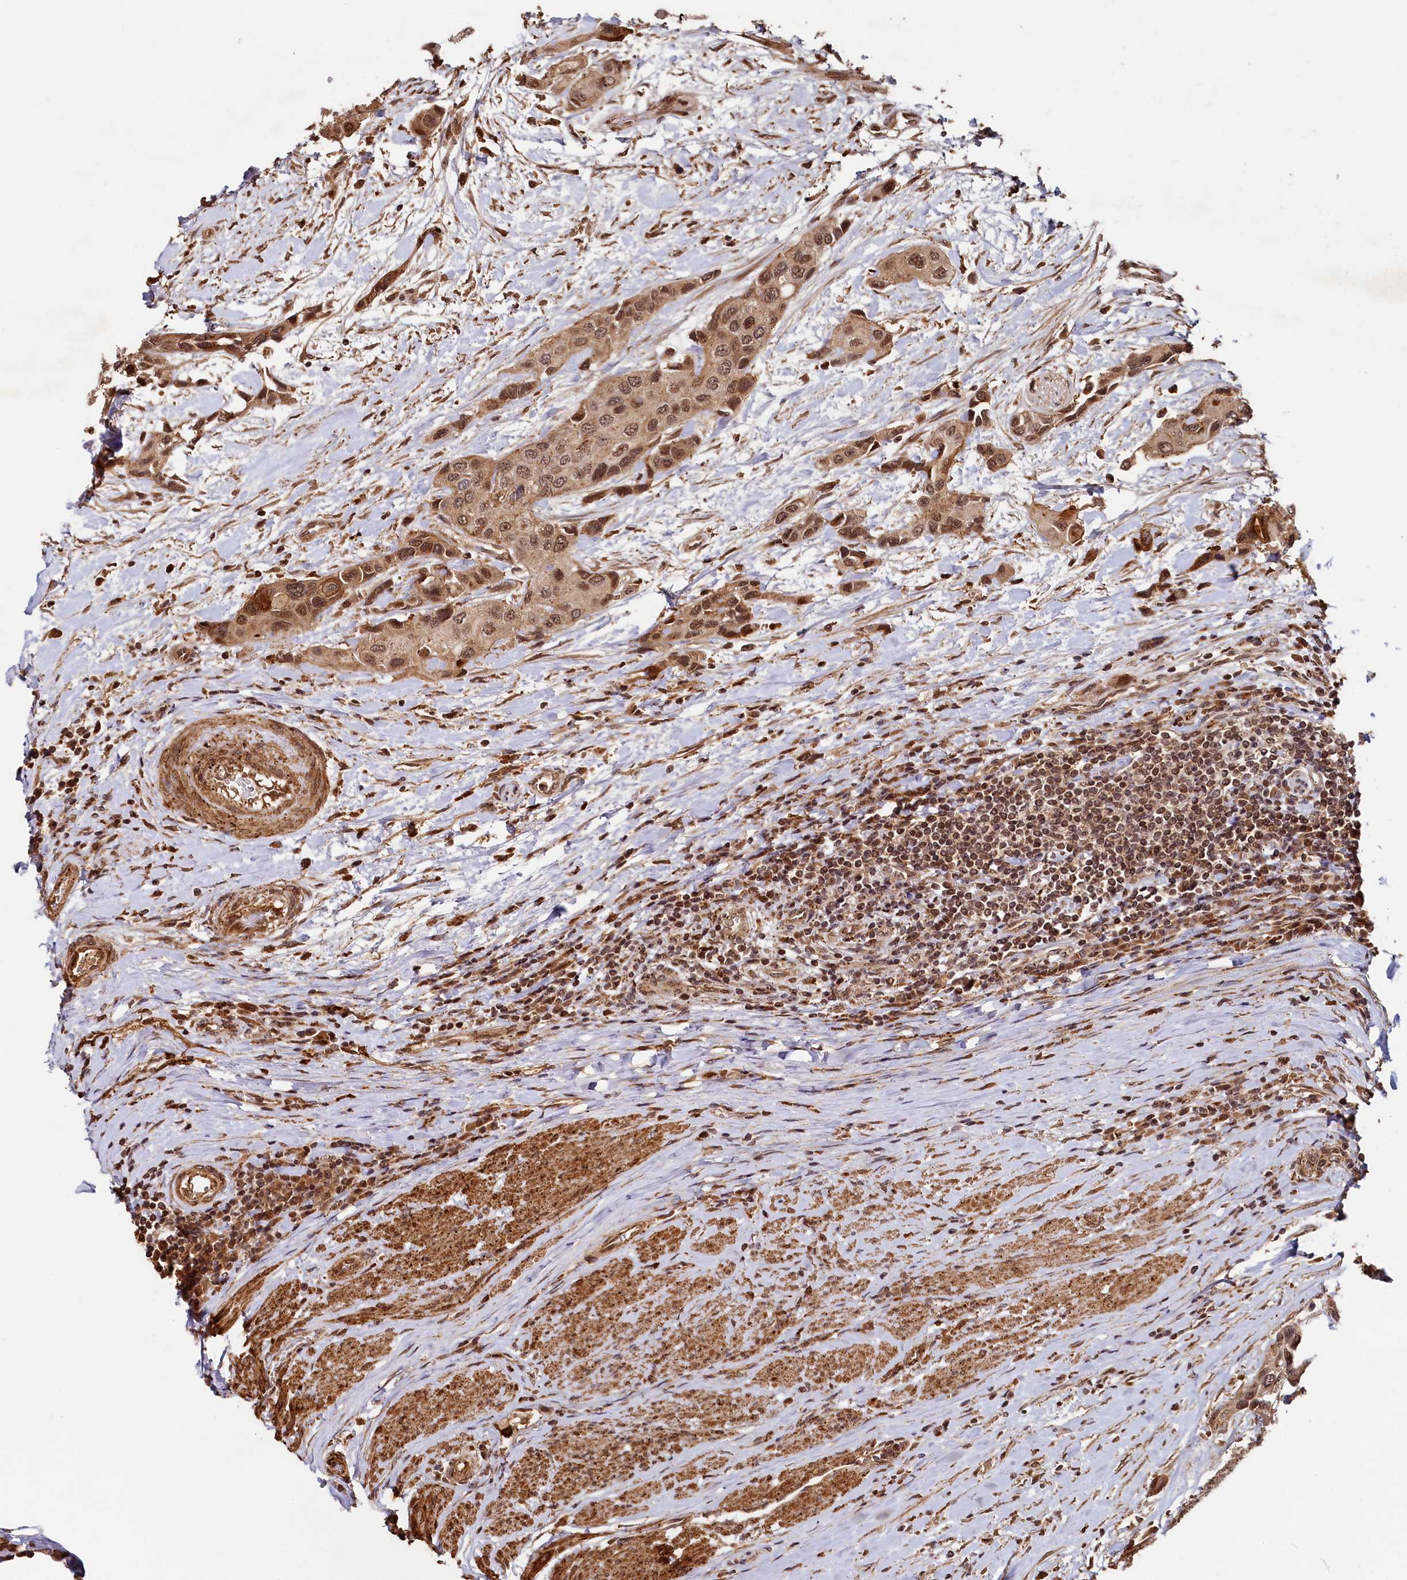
{"staining": {"intensity": "moderate", "quantity": ">75%", "location": "cytoplasmic/membranous,nuclear"}, "tissue": "urothelial cancer", "cell_type": "Tumor cells", "image_type": "cancer", "snomed": [{"axis": "morphology", "description": "Normal tissue, NOS"}, {"axis": "morphology", "description": "Urothelial carcinoma, High grade"}, {"axis": "topography", "description": "Vascular tissue"}, {"axis": "topography", "description": "Urinary bladder"}], "caption": "Immunohistochemistry of human urothelial cancer reveals medium levels of moderate cytoplasmic/membranous and nuclear positivity in about >75% of tumor cells. (DAB = brown stain, brightfield microscopy at high magnification).", "gene": "TRIM23", "patient": {"sex": "female", "age": 56}}